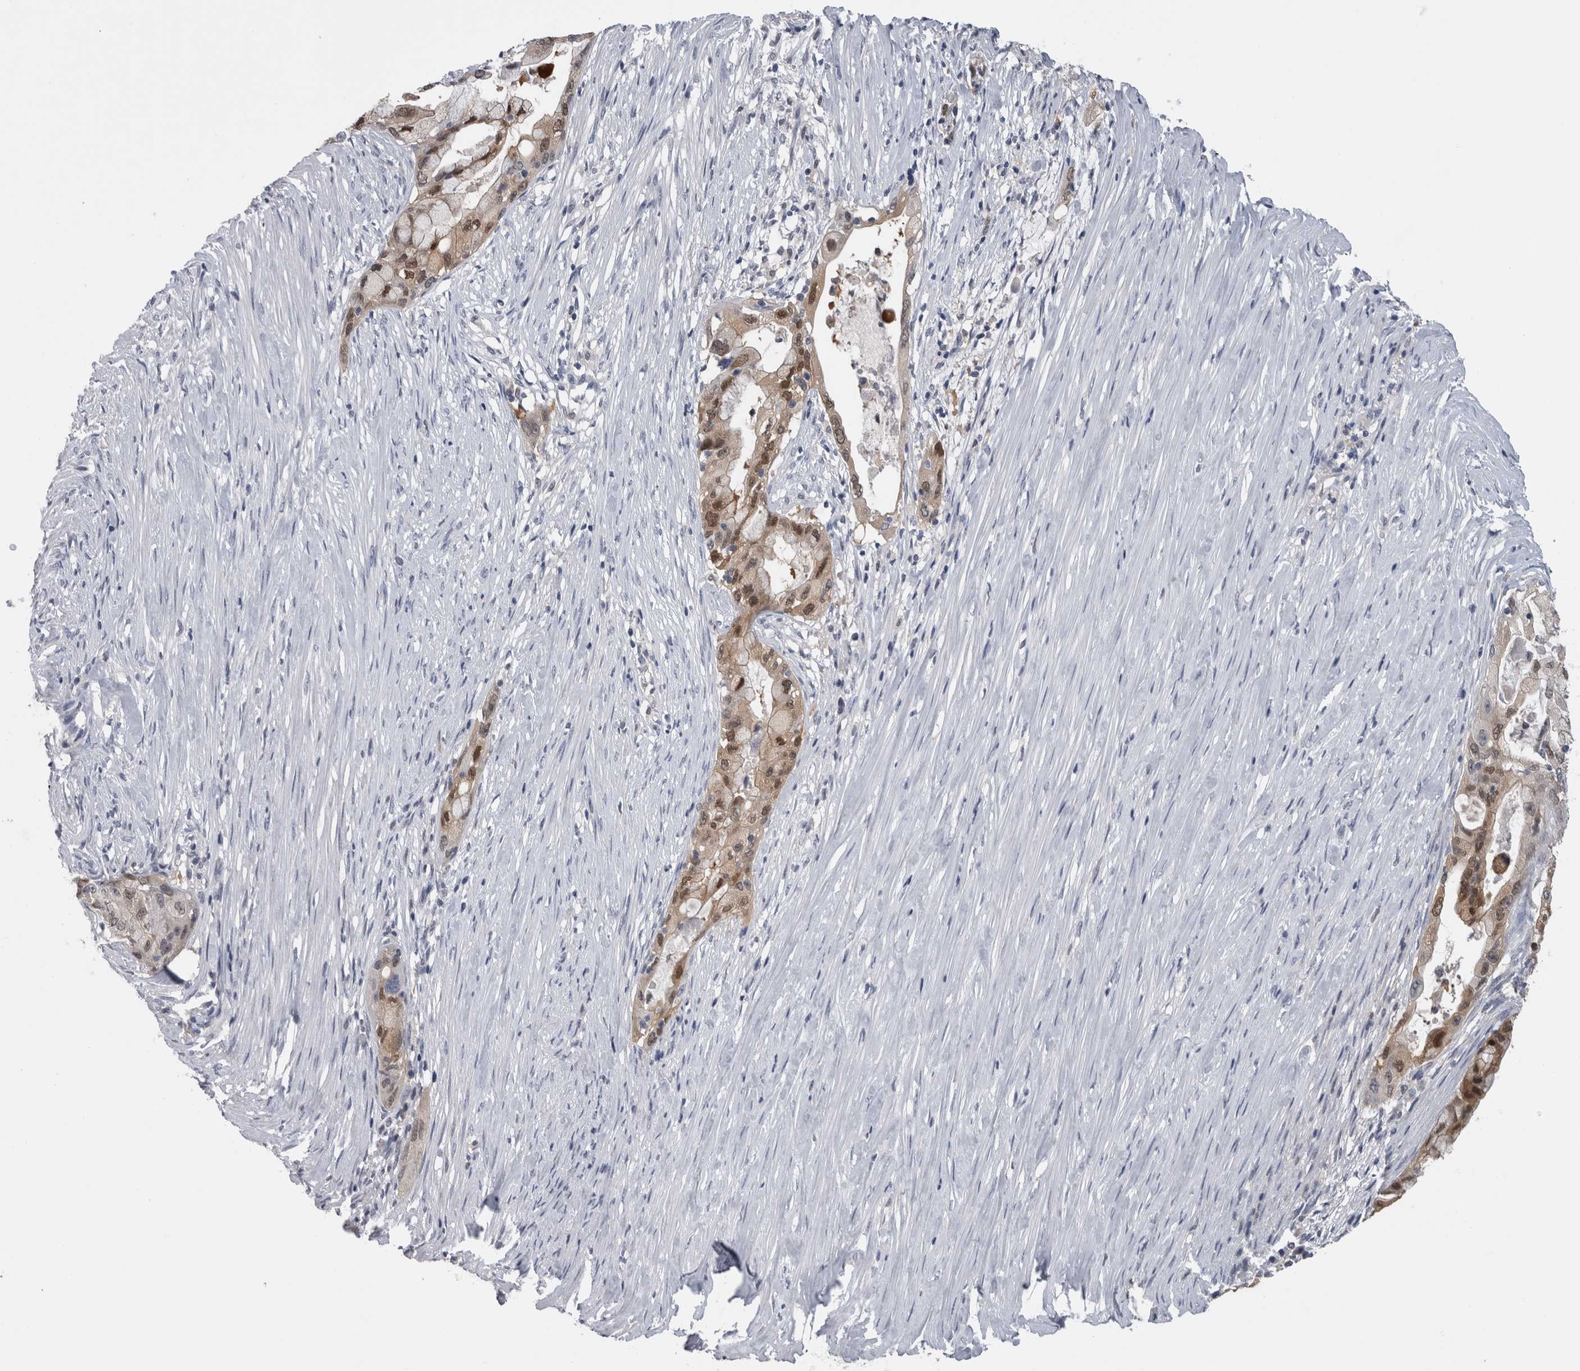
{"staining": {"intensity": "moderate", "quantity": ">75%", "location": "cytoplasmic/membranous,nuclear"}, "tissue": "pancreatic cancer", "cell_type": "Tumor cells", "image_type": "cancer", "snomed": [{"axis": "morphology", "description": "Adenocarcinoma, NOS"}, {"axis": "topography", "description": "Pancreas"}], "caption": "Immunohistochemical staining of adenocarcinoma (pancreatic) displays medium levels of moderate cytoplasmic/membranous and nuclear protein staining in approximately >75% of tumor cells.", "gene": "NAPRT", "patient": {"sex": "male", "age": 53}}